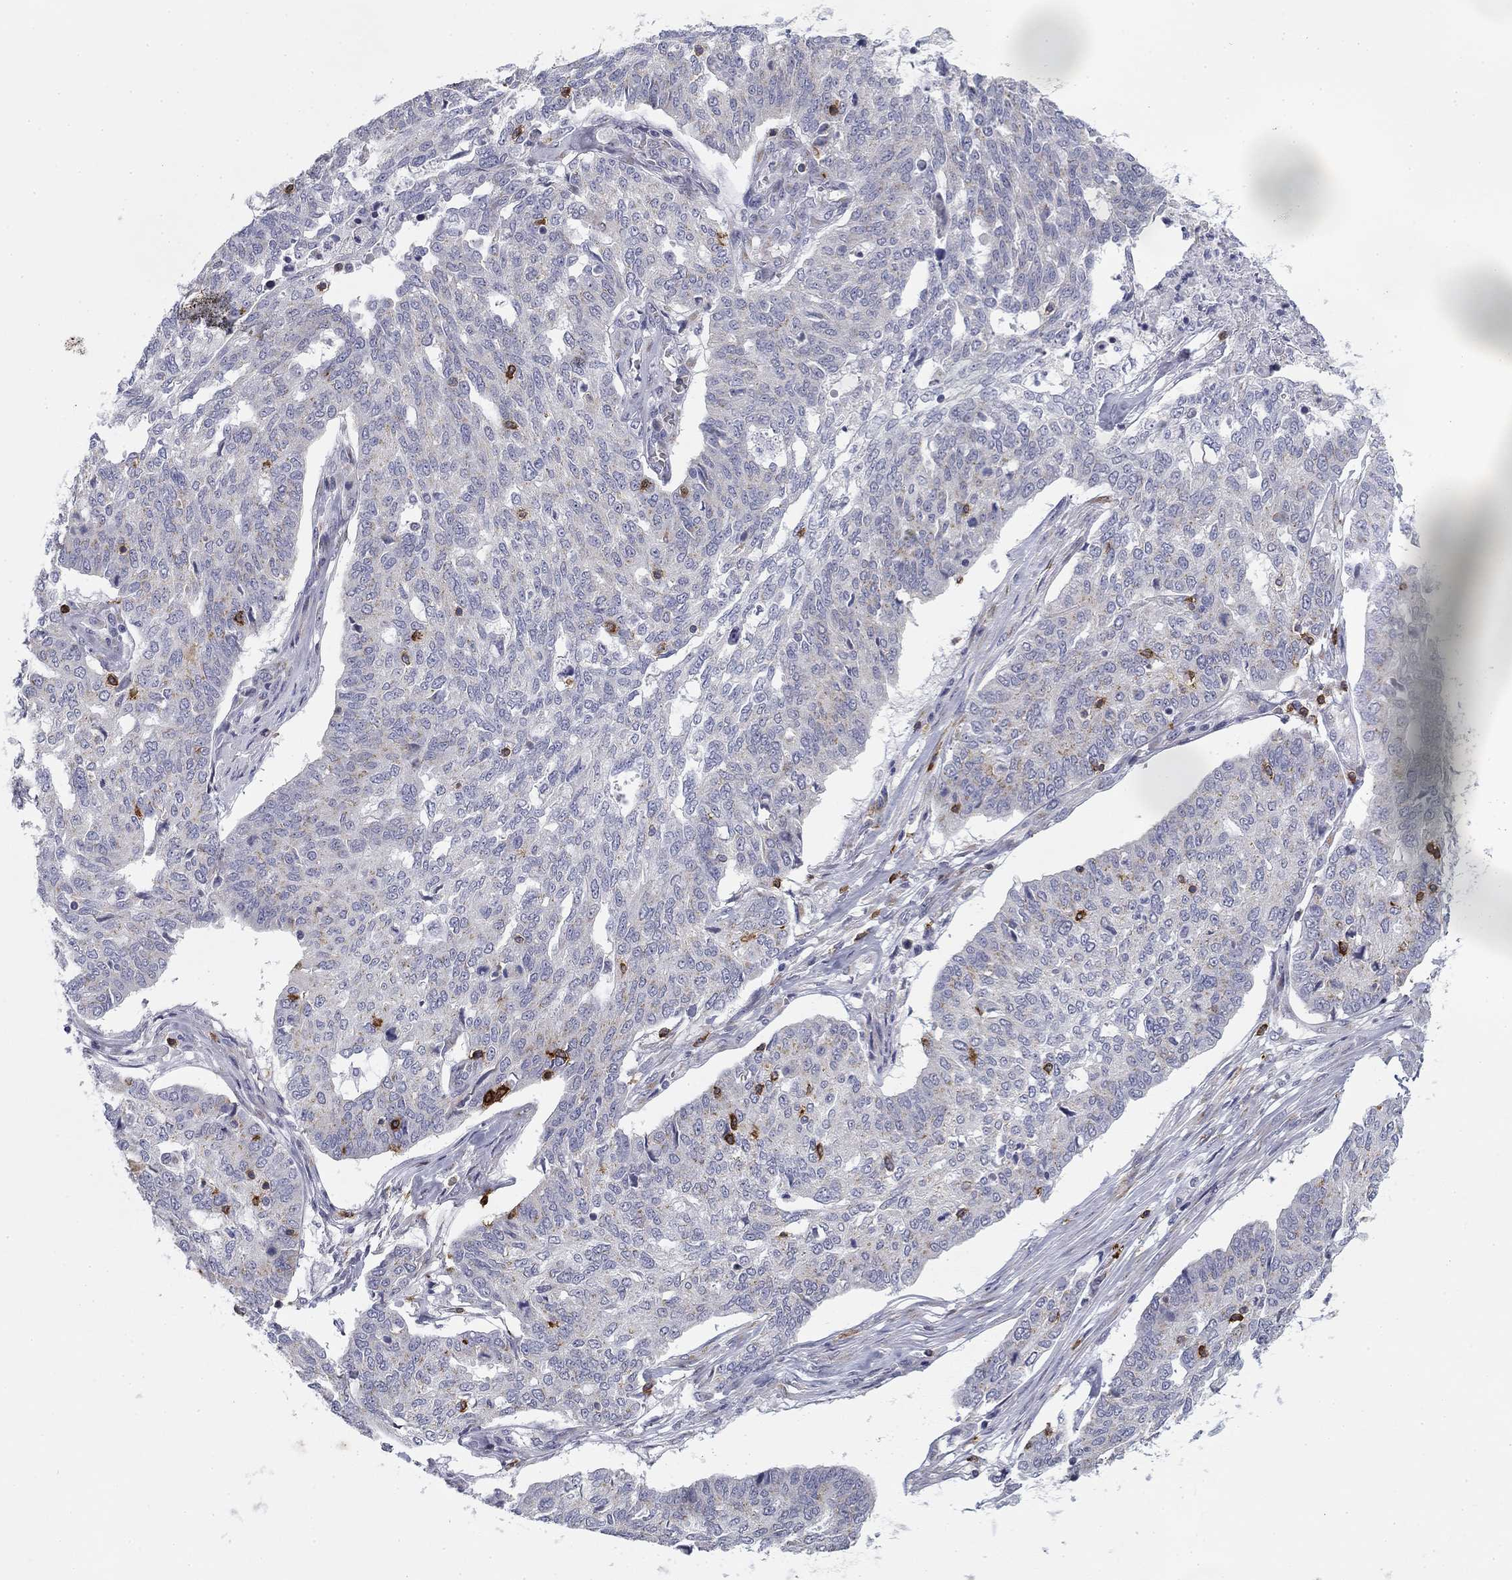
{"staining": {"intensity": "negative", "quantity": "none", "location": "none"}, "tissue": "ovarian cancer", "cell_type": "Tumor cells", "image_type": "cancer", "snomed": [{"axis": "morphology", "description": "Cystadenocarcinoma, serous, NOS"}, {"axis": "topography", "description": "Ovary"}], "caption": "An immunohistochemistry image of serous cystadenocarcinoma (ovarian) is shown. There is no staining in tumor cells of serous cystadenocarcinoma (ovarian).", "gene": "TRAT1", "patient": {"sex": "female", "age": 67}}